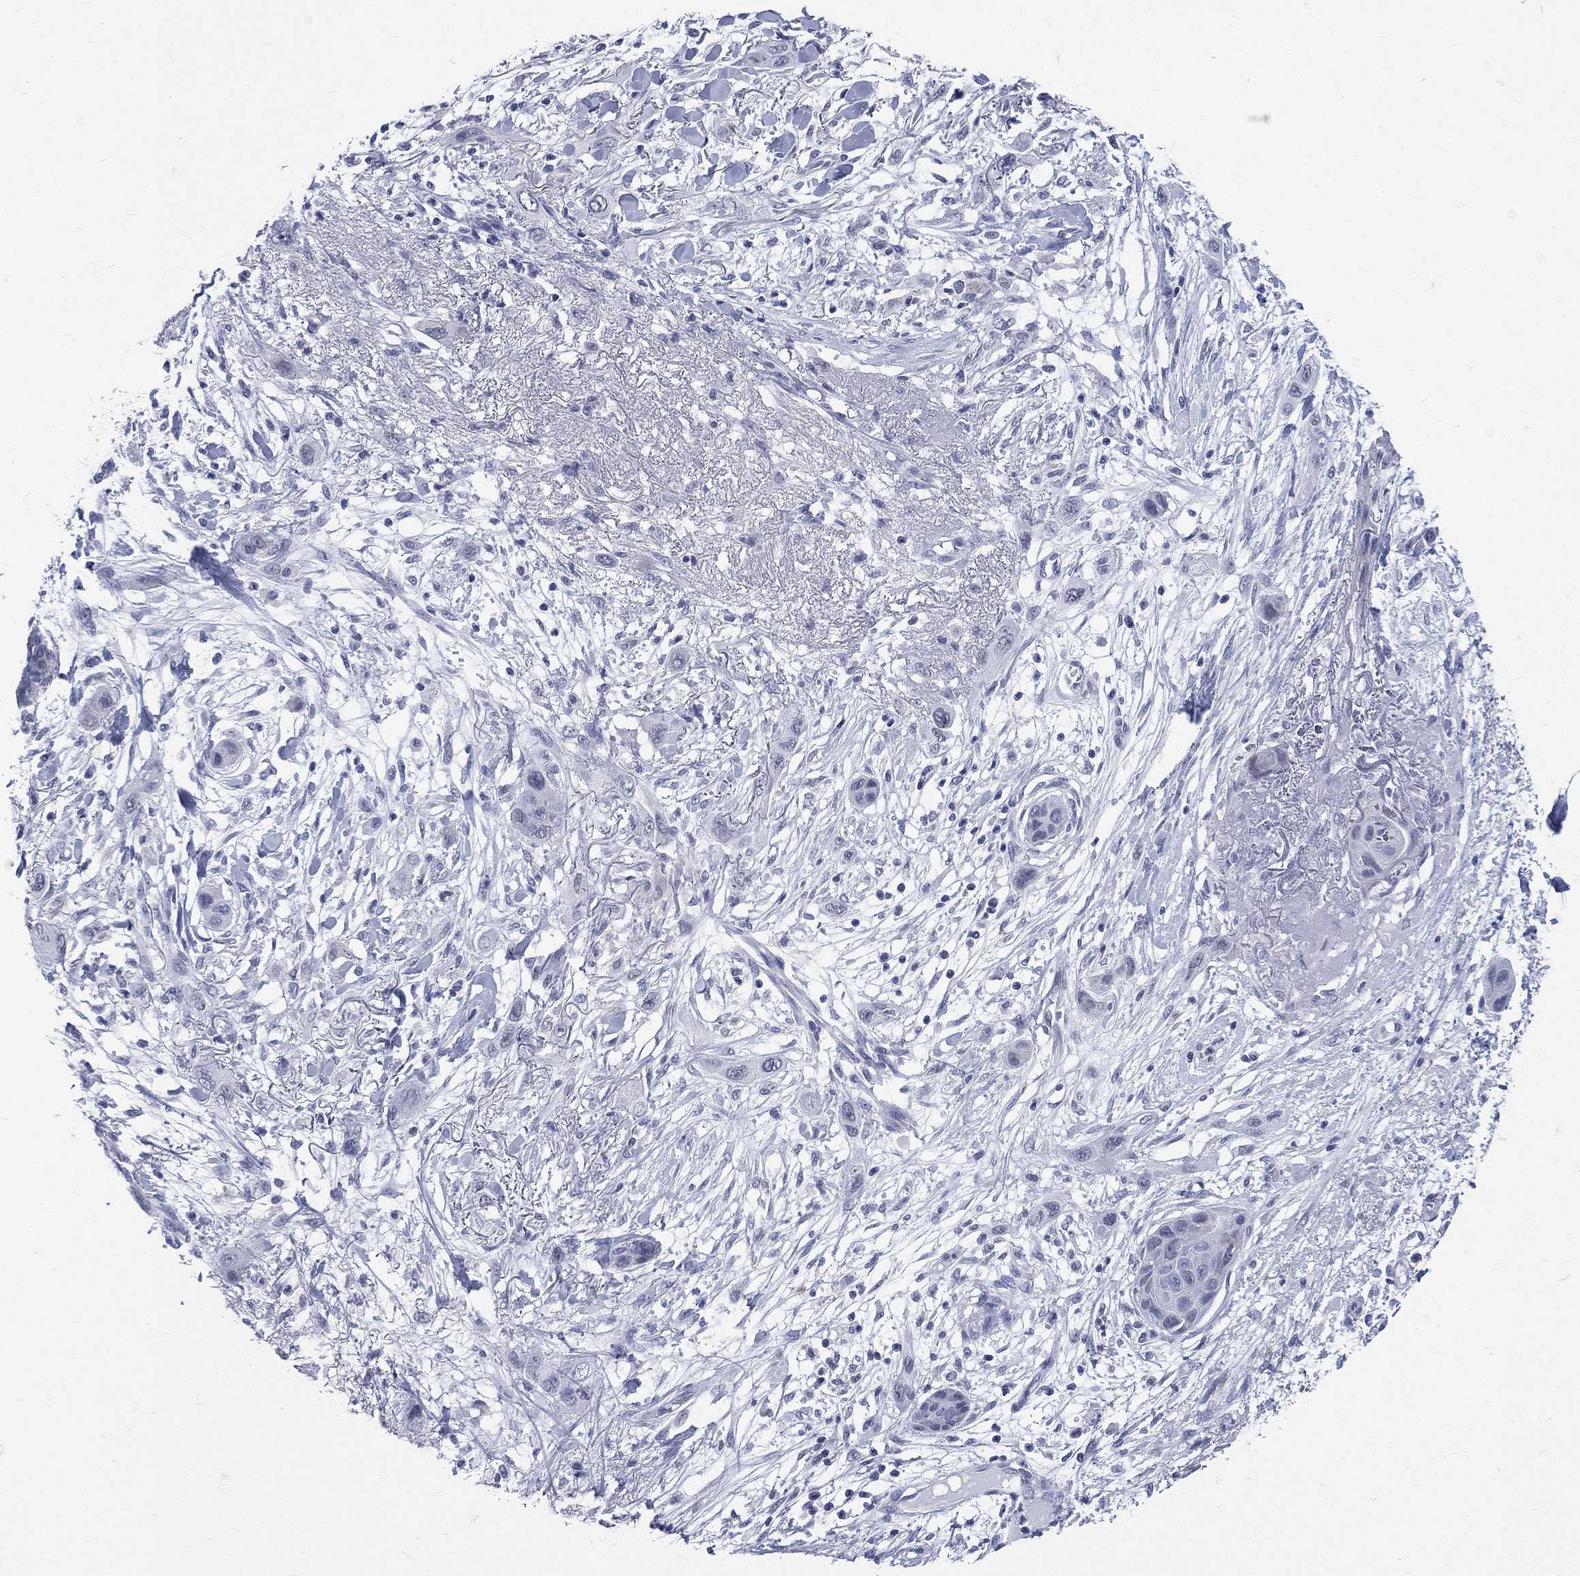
{"staining": {"intensity": "negative", "quantity": "none", "location": "none"}, "tissue": "skin cancer", "cell_type": "Tumor cells", "image_type": "cancer", "snomed": [{"axis": "morphology", "description": "Squamous cell carcinoma, NOS"}, {"axis": "topography", "description": "Skin"}], "caption": "The photomicrograph displays no staining of tumor cells in skin cancer.", "gene": "MLLT10", "patient": {"sex": "male", "age": 79}}